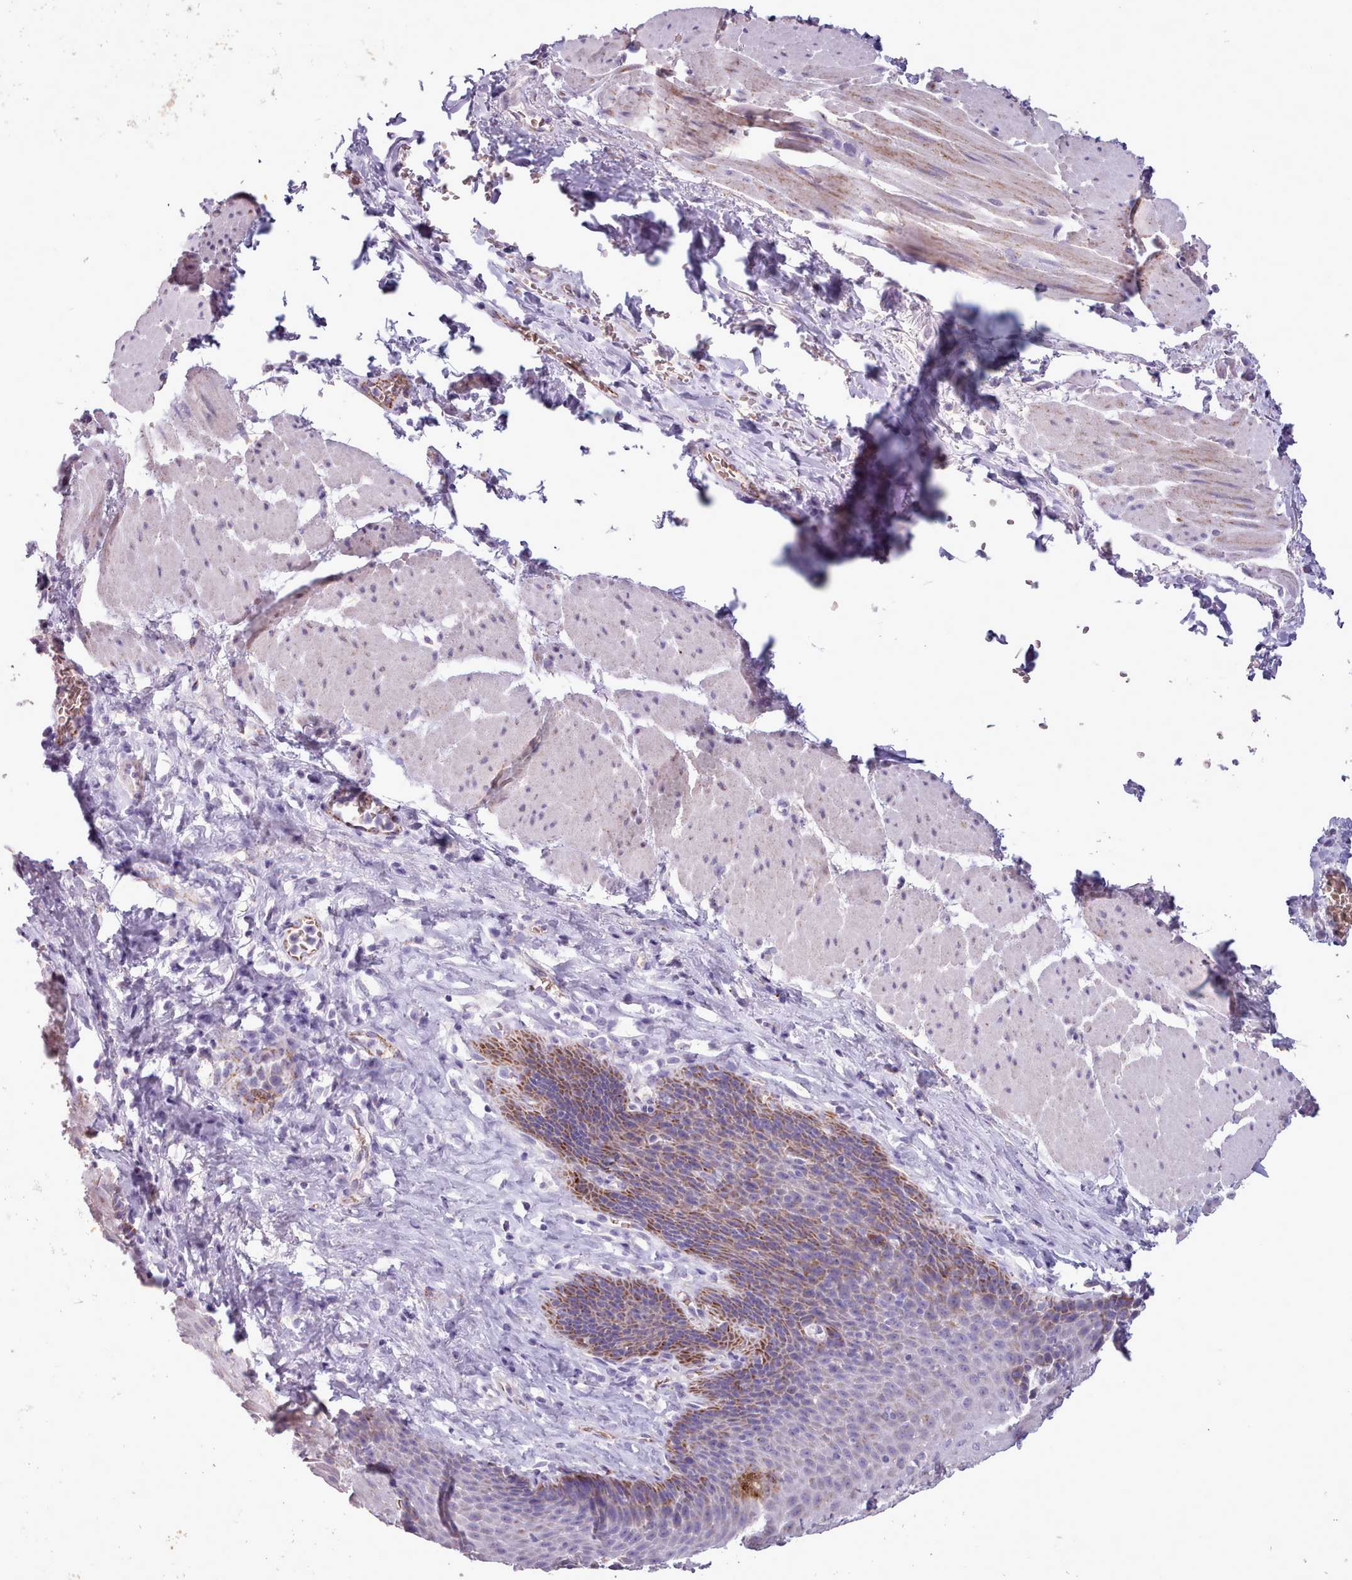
{"staining": {"intensity": "moderate", "quantity": "25%-75%", "location": "cytoplasmic/membranous"}, "tissue": "esophagus", "cell_type": "Squamous epithelial cells", "image_type": "normal", "snomed": [{"axis": "morphology", "description": "Normal tissue, NOS"}, {"axis": "topography", "description": "Esophagus"}], "caption": "Protein staining of unremarkable esophagus shows moderate cytoplasmic/membranous expression in about 25%-75% of squamous epithelial cells. Immunohistochemistry (ihc) stains the protein of interest in brown and the nuclei are stained blue.", "gene": "AK4P3", "patient": {"sex": "female", "age": 66}}